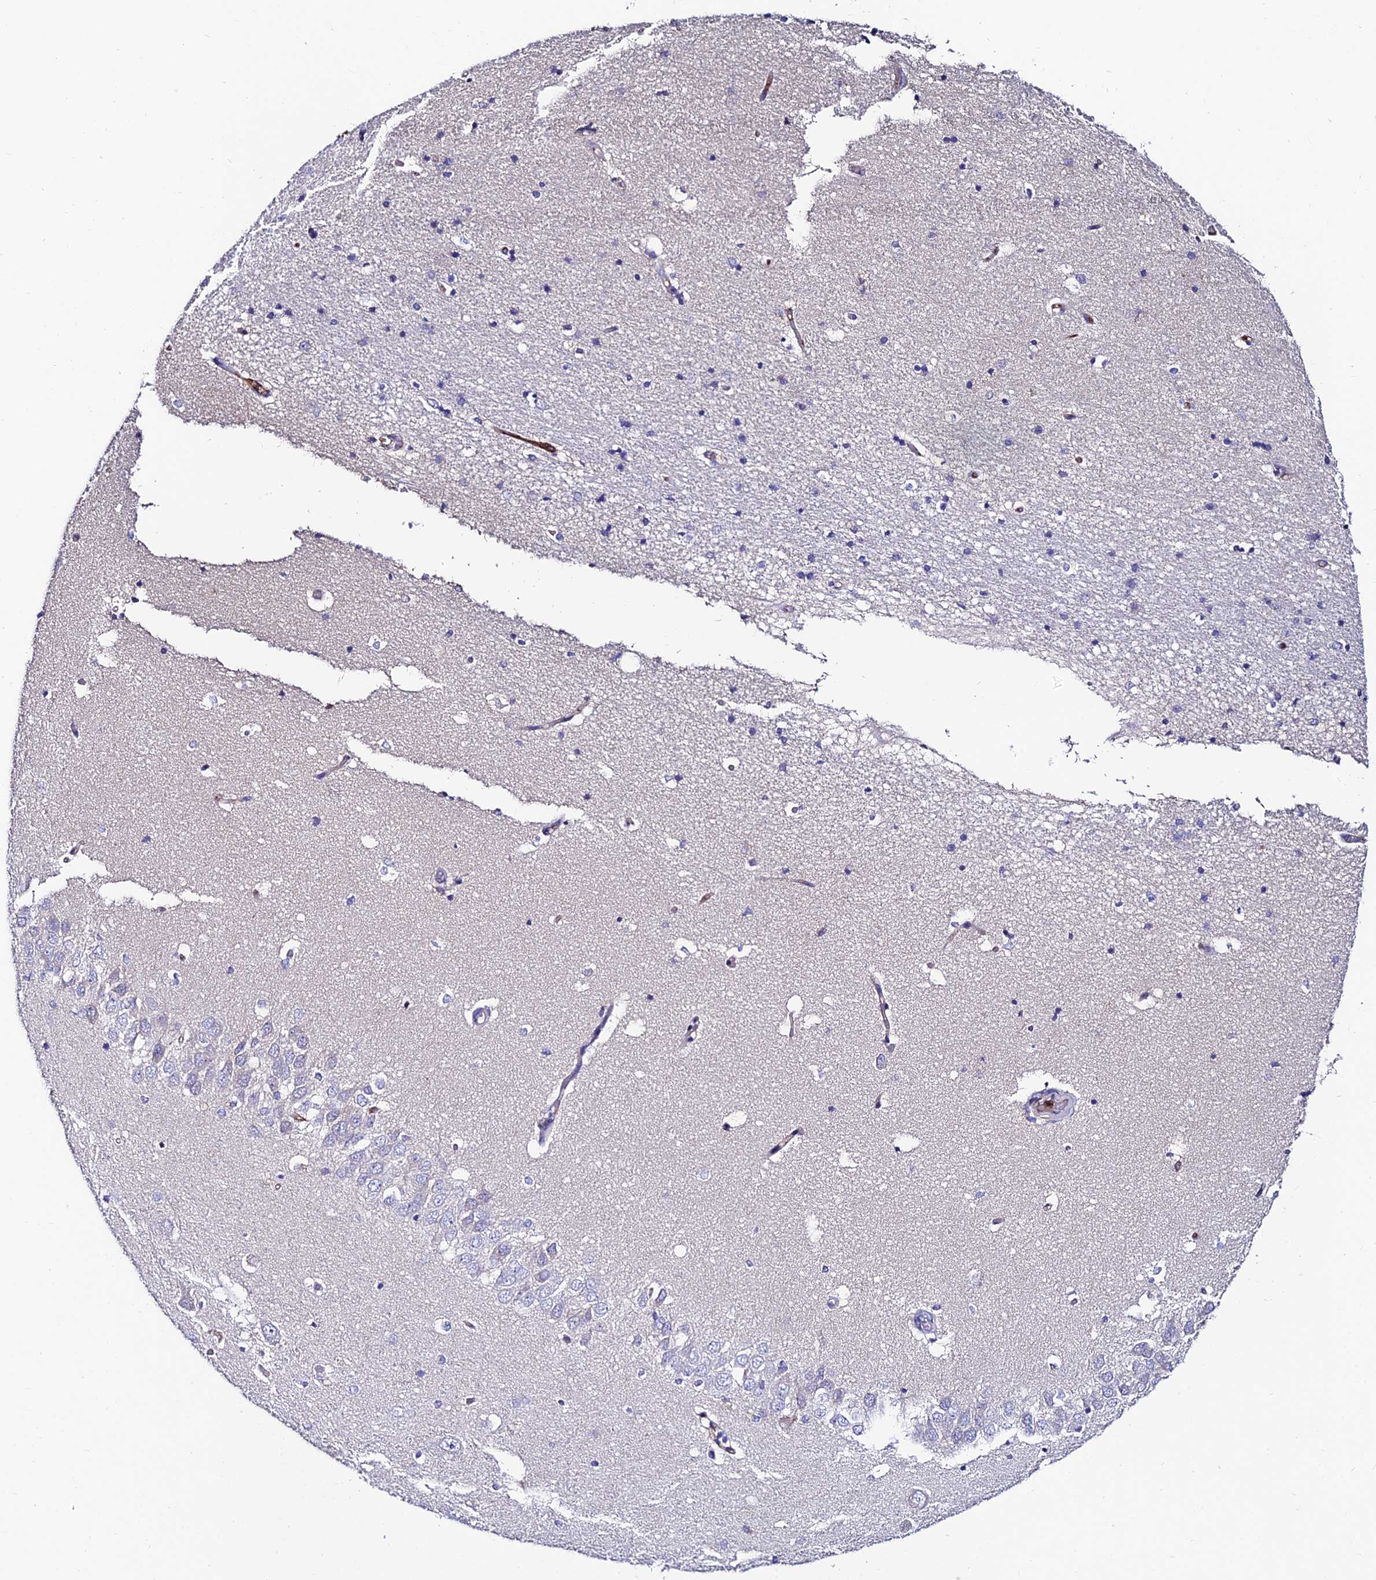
{"staining": {"intensity": "negative", "quantity": "none", "location": "none"}, "tissue": "hippocampus", "cell_type": "Glial cells", "image_type": "normal", "snomed": [{"axis": "morphology", "description": "Normal tissue, NOS"}, {"axis": "topography", "description": "Hippocampus"}], "caption": "IHC image of normal hippocampus stained for a protein (brown), which reveals no expression in glial cells.", "gene": "SLC25A16", "patient": {"sex": "male", "age": 45}}